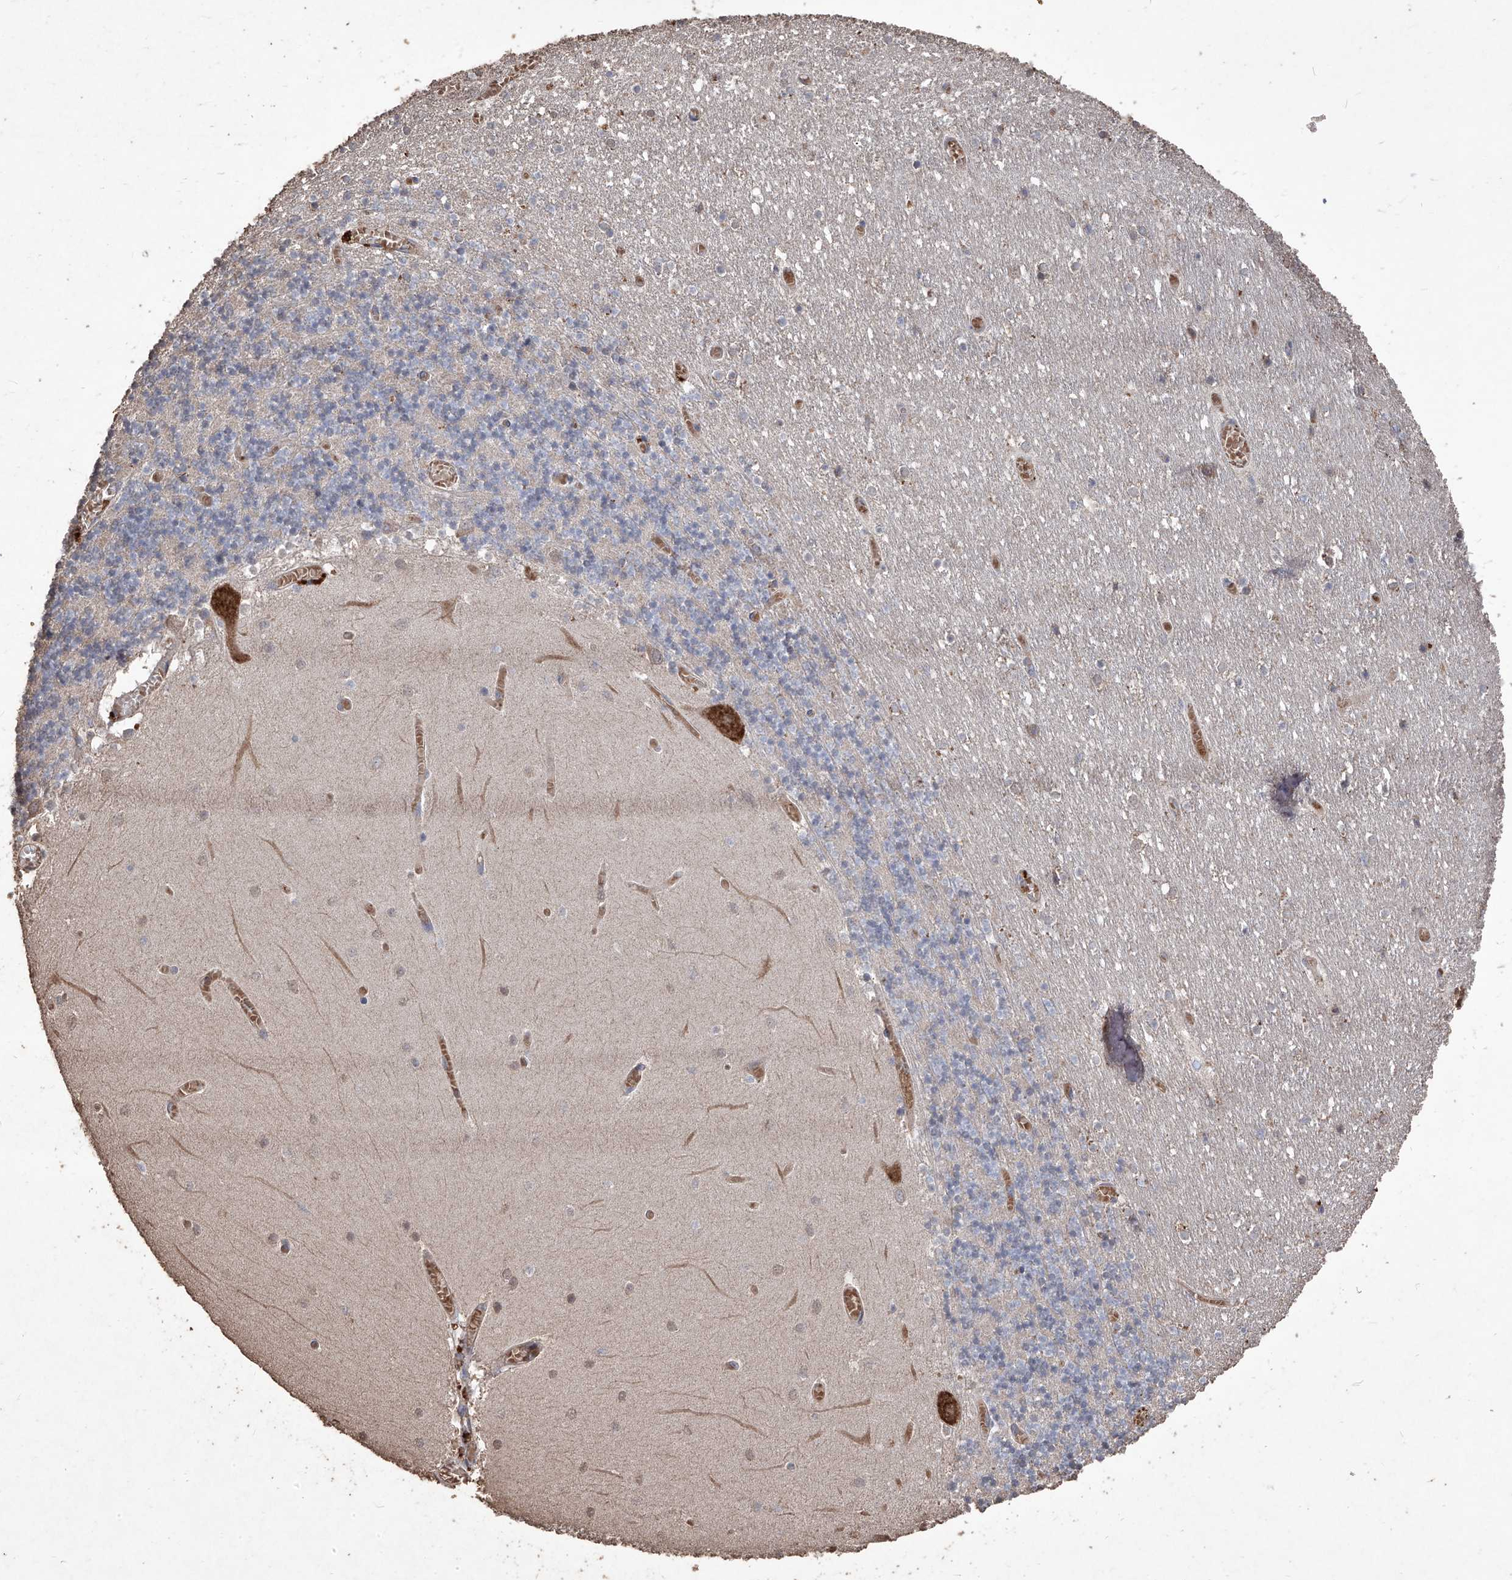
{"staining": {"intensity": "negative", "quantity": "none", "location": "none"}, "tissue": "cerebellum", "cell_type": "Cells in granular layer", "image_type": "normal", "snomed": [{"axis": "morphology", "description": "Normal tissue, NOS"}, {"axis": "topography", "description": "Cerebellum"}], "caption": "A high-resolution photomicrograph shows immunohistochemistry (IHC) staining of normal cerebellum, which exhibits no significant expression in cells in granular layer. (DAB (3,3'-diaminobenzidine) immunohistochemistry visualized using brightfield microscopy, high magnification).", "gene": "EML1", "patient": {"sex": "female", "age": 28}}